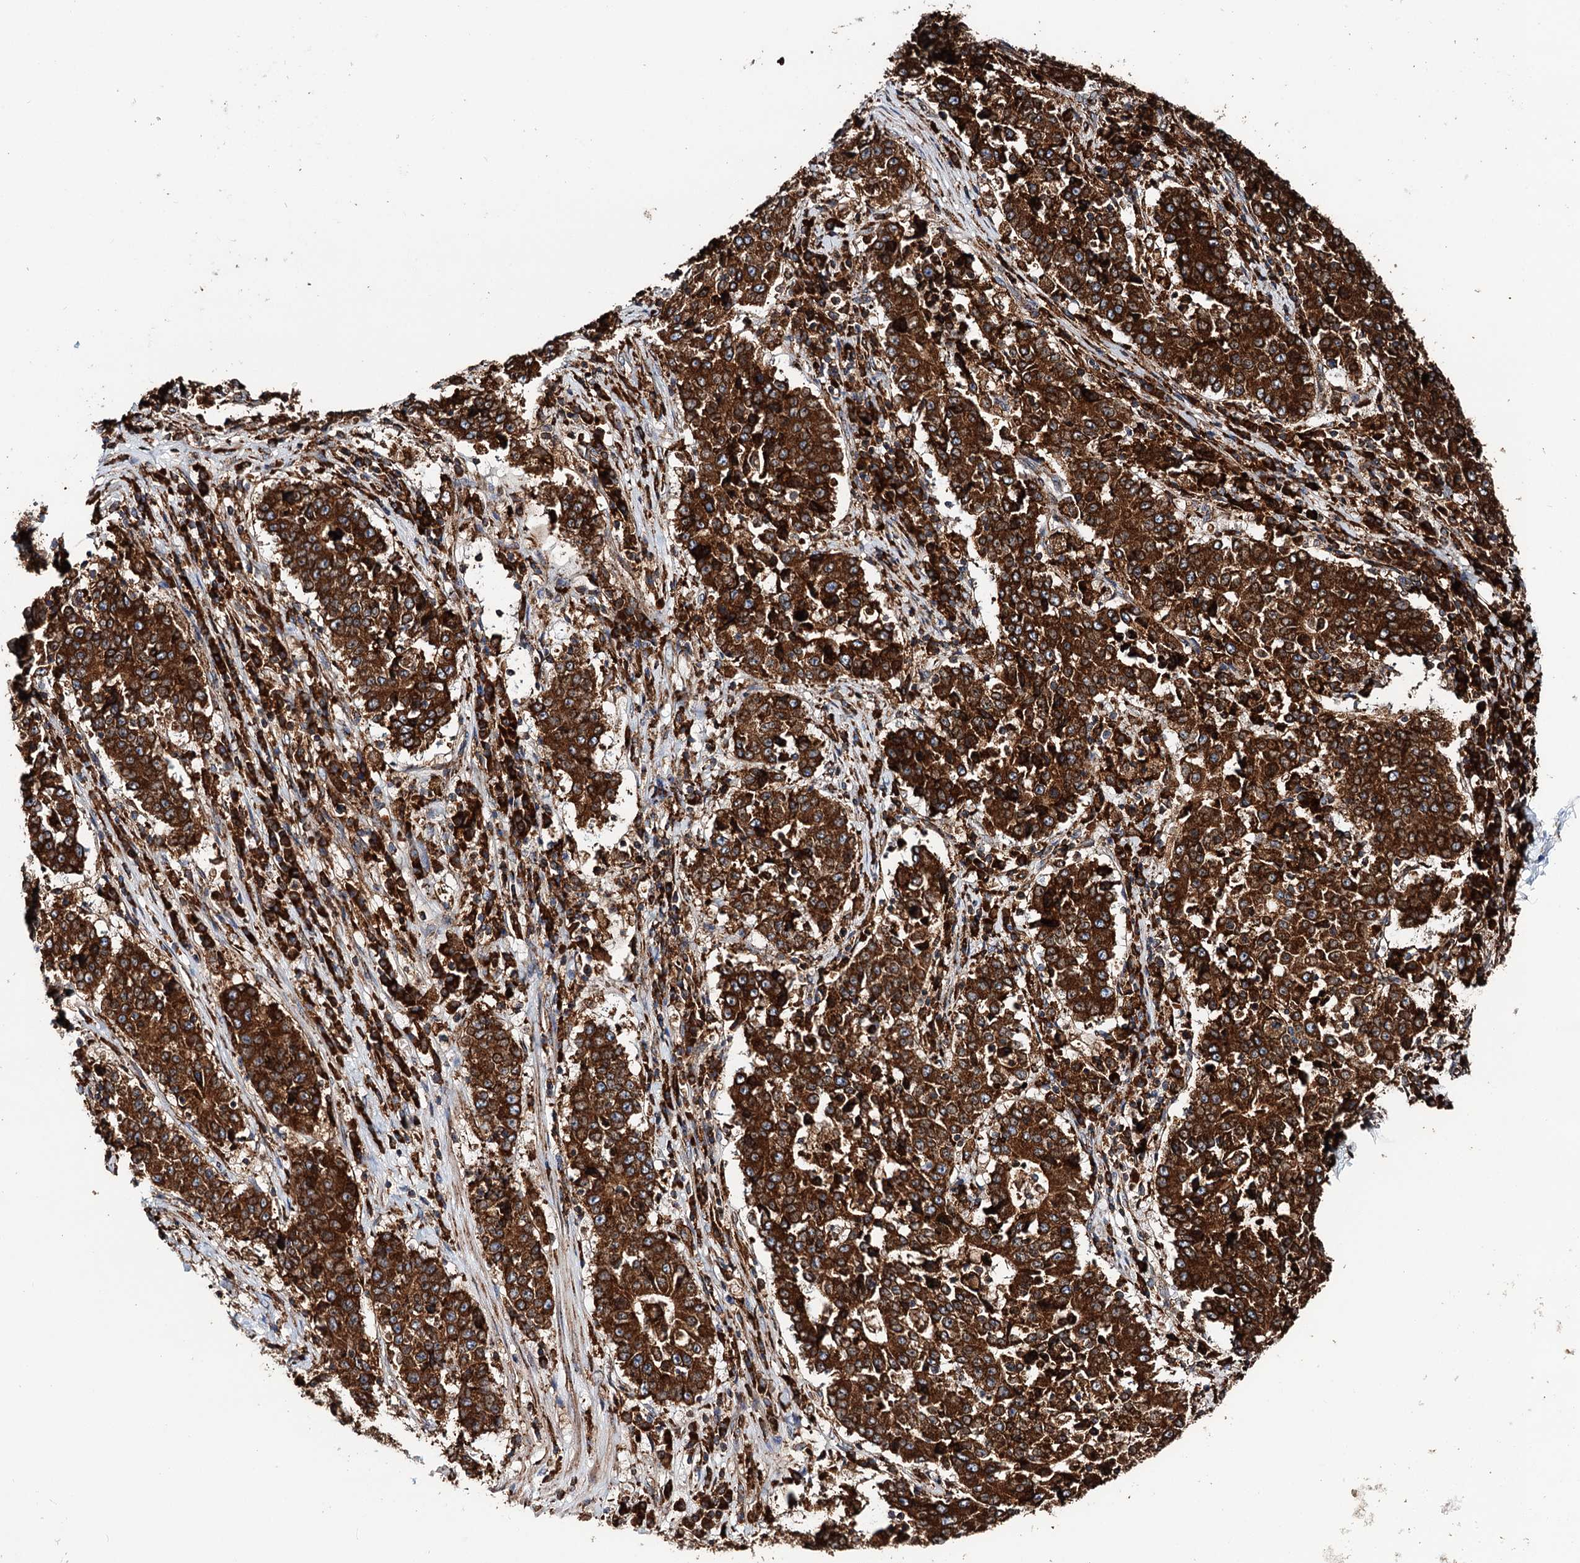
{"staining": {"intensity": "strong", "quantity": ">75%", "location": "cytoplasmic/membranous"}, "tissue": "stomach cancer", "cell_type": "Tumor cells", "image_type": "cancer", "snomed": [{"axis": "morphology", "description": "Adenocarcinoma, NOS"}, {"axis": "topography", "description": "Stomach"}], "caption": "A micrograph of stomach adenocarcinoma stained for a protein demonstrates strong cytoplasmic/membranous brown staining in tumor cells. (DAB (3,3'-diaminobenzidine) IHC with brightfield microscopy, high magnification).", "gene": "ERP29", "patient": {"sex": "male", "age": 59}}